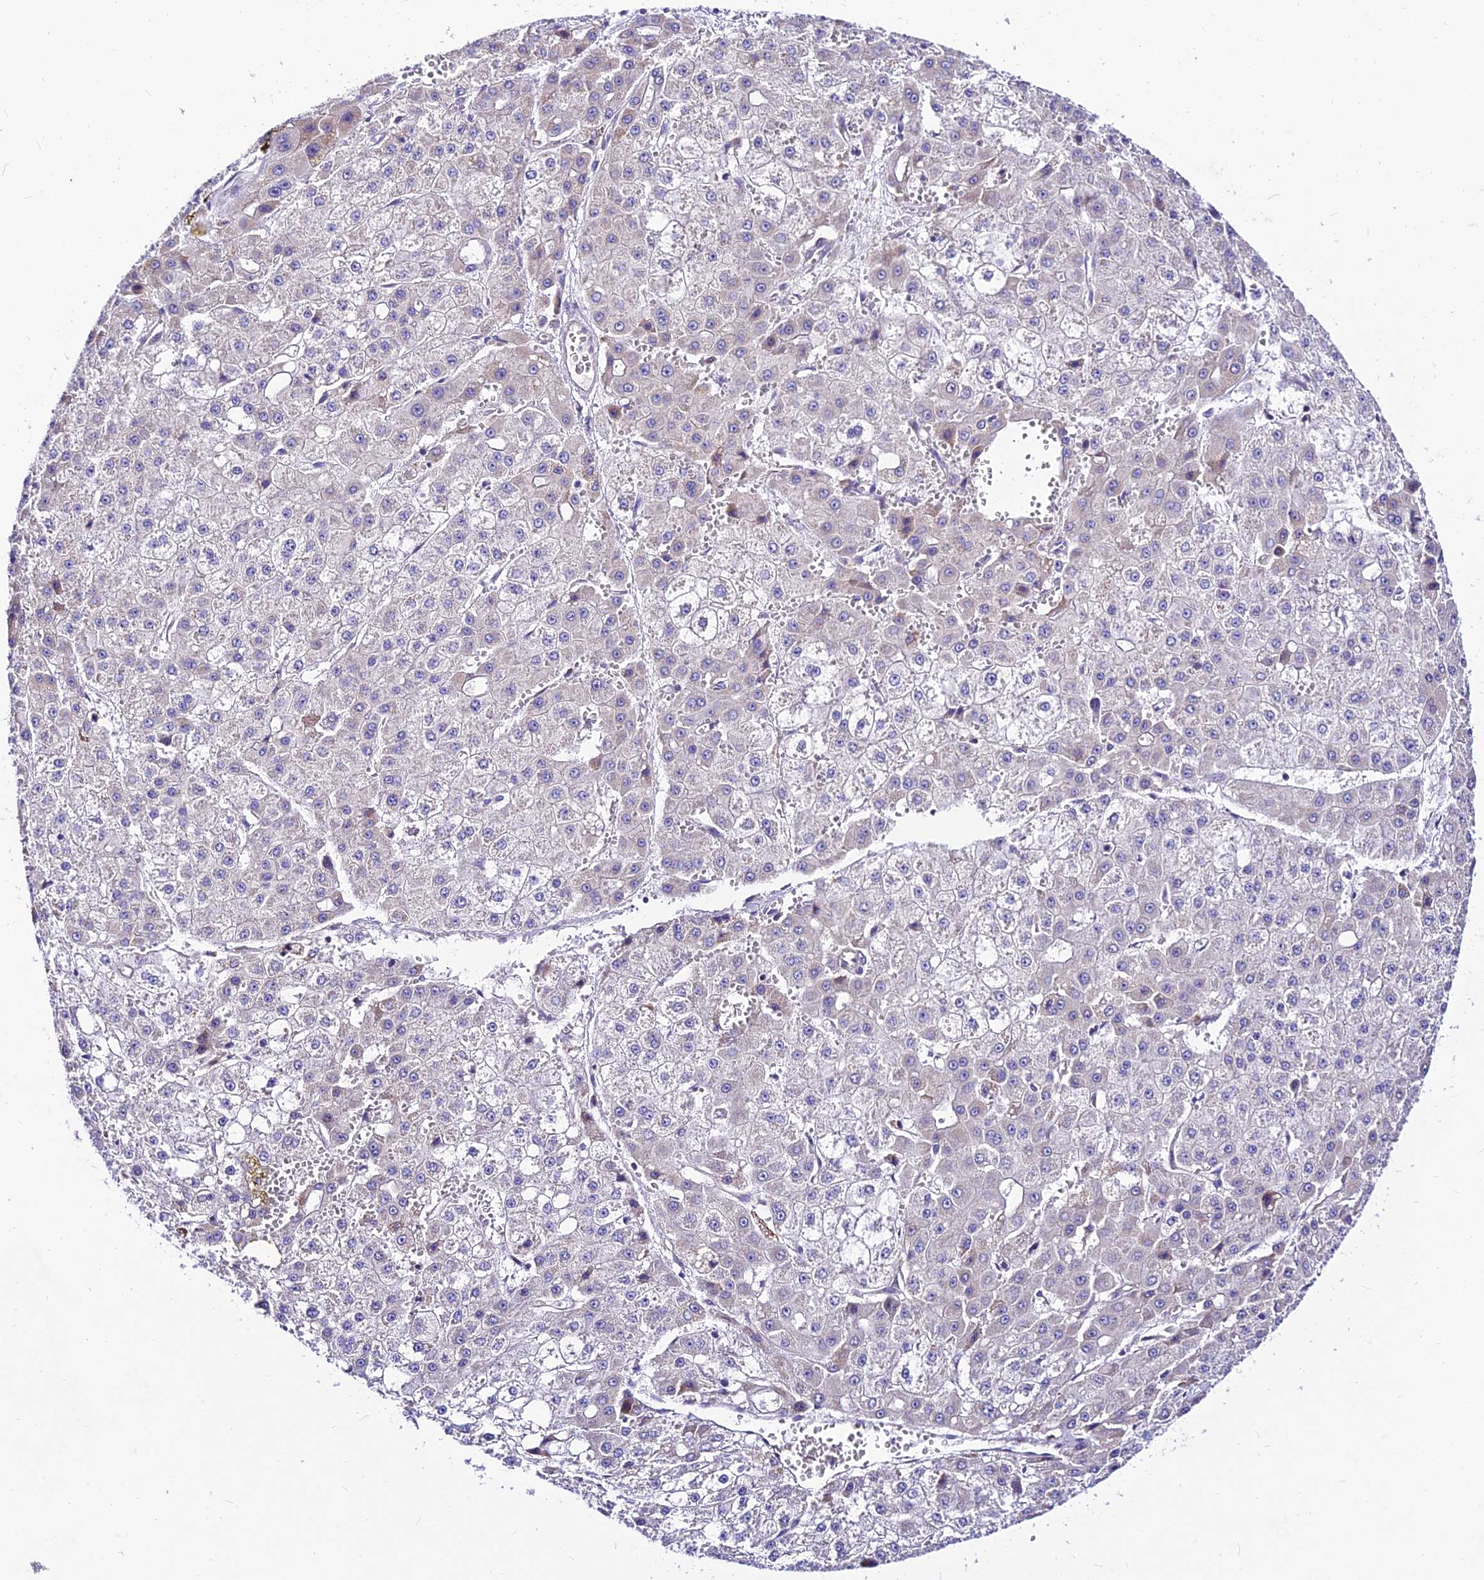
{"staining": {"intensity": "negative", "quantity": "none", "location": "none"}, "tissue": "liver cancer", "cell_type": "Tumor cells", "image_type": "cancer", "snomed": [{"axis": "morphology", "description": "Carcinoma, Hepatocellular, NOS"}, {"axis": "topography", "description": "Liver"}], "caption": "Tumor cells show no significant protein staining in hepatocellular carcinoma (liver).", "gene": "C6orf132", "patient": {"sex": "male", "age": 47}}